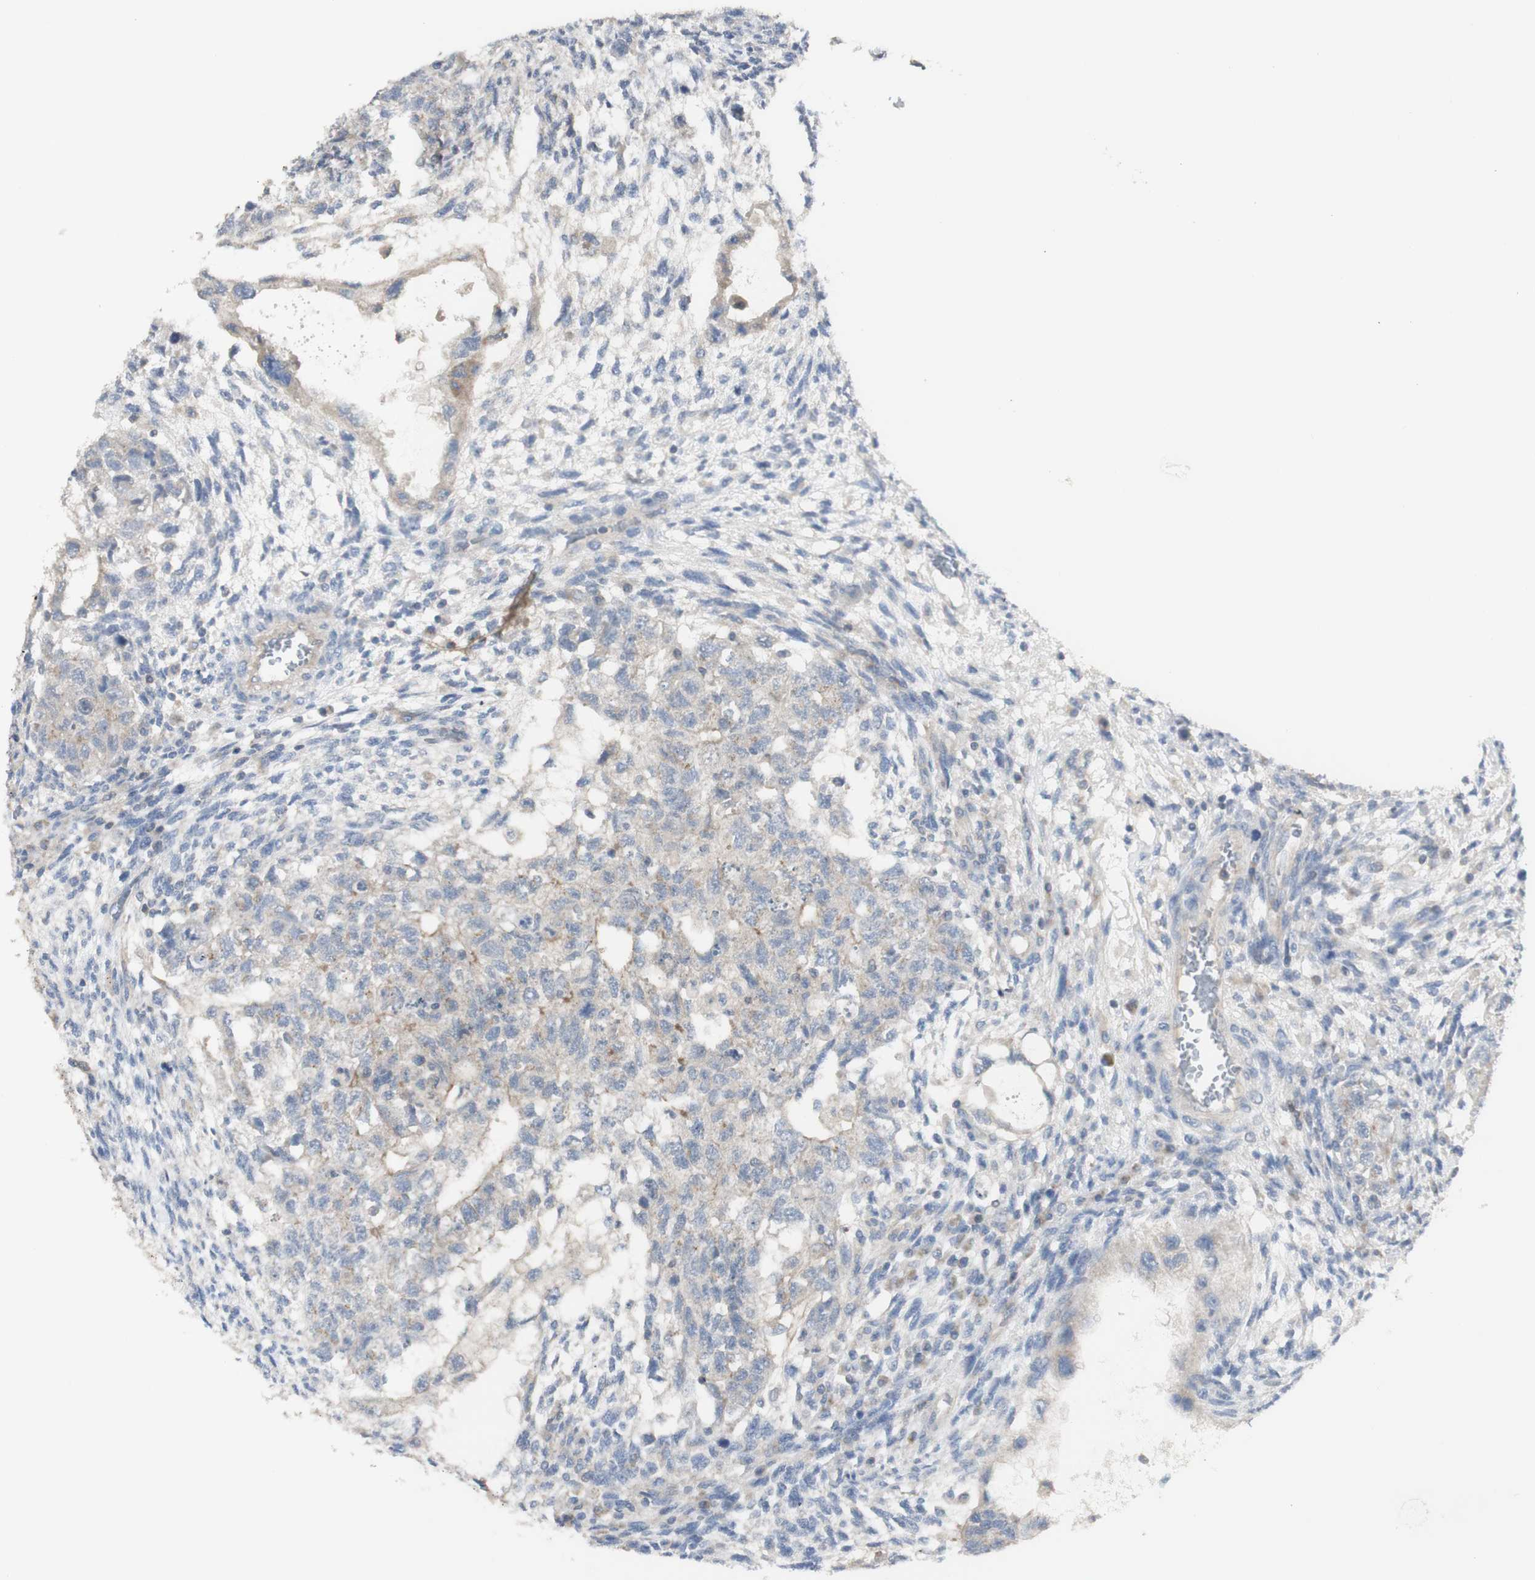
{"staining": {"intensity": "weak", "quantity": "<25%", "location": "cytoplasmic/membranous"}, "tissue": "testis cancer", "cell_type": "Tumor cells", "image_type": "cancer", "snomed": [{"axis": "morphology", "description": "Normal tissue, NOS"}, {"axis": "morphology", "description": "Carcinoma, Embryonal, NOS"}, {"axis": "topography", "description": "Testis"}], "caption": "Protein analysis of testis cancer (embryonal carcinoma) reveals no significant staining in tumor cells.", "gene": "C3orf52", "patient": {"sex": "male", "age": 36}}